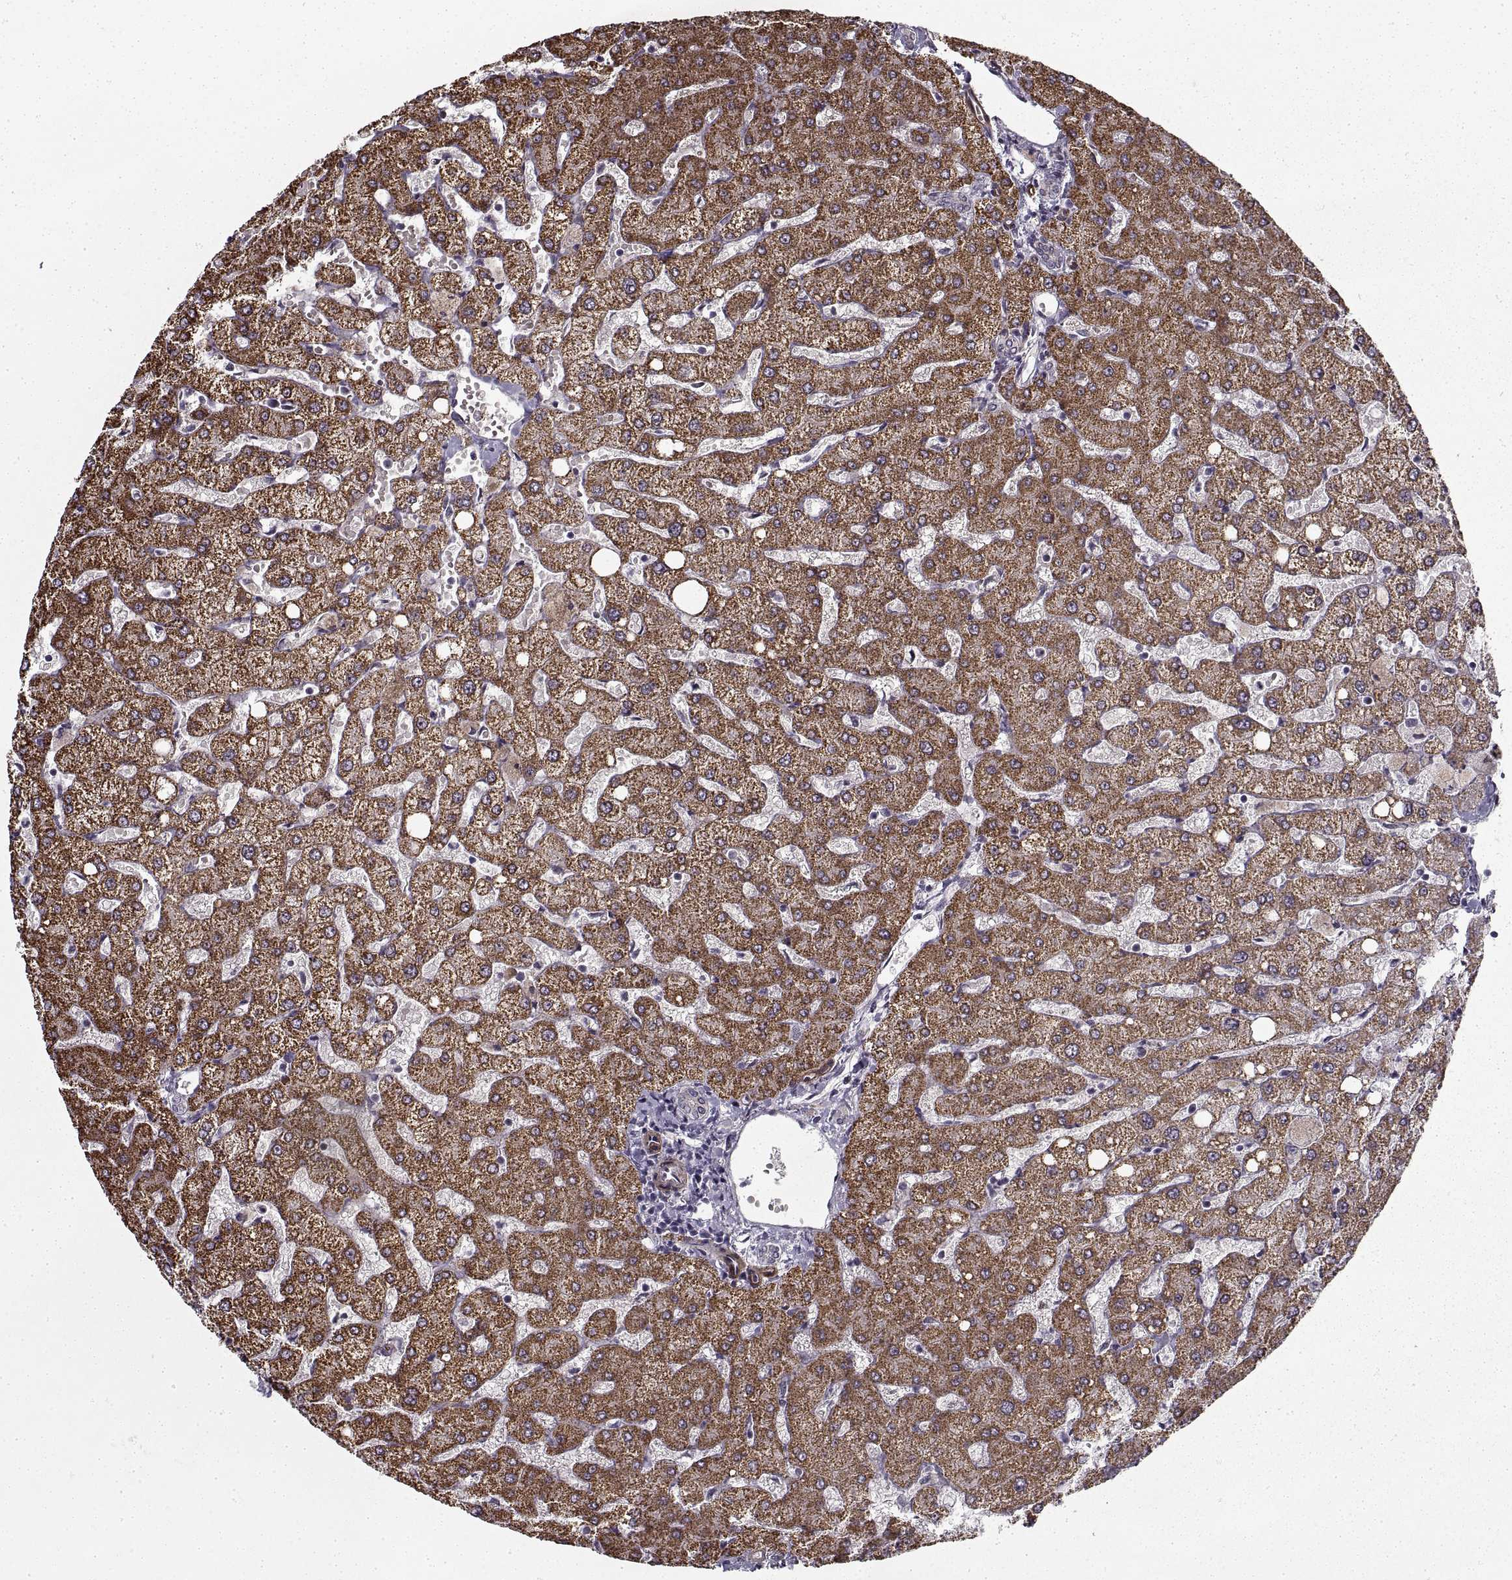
{"staining": {"intensity": "negative", "quantity": "none", "location": "none"}, "tissue": "liver", "cell_type": "Cholangiocytes", "image_type": "normal", "snomed": [{"axis": "morphology", "description": "Normal tissue, NOS"}, {"axis": "topography", "description": "Liver"}], "caption": "Cholangiocytes are negative for brown protein staining in normal liver.", "gene": "LAMB2", "patient": {"sex": "female", "age": 54}}